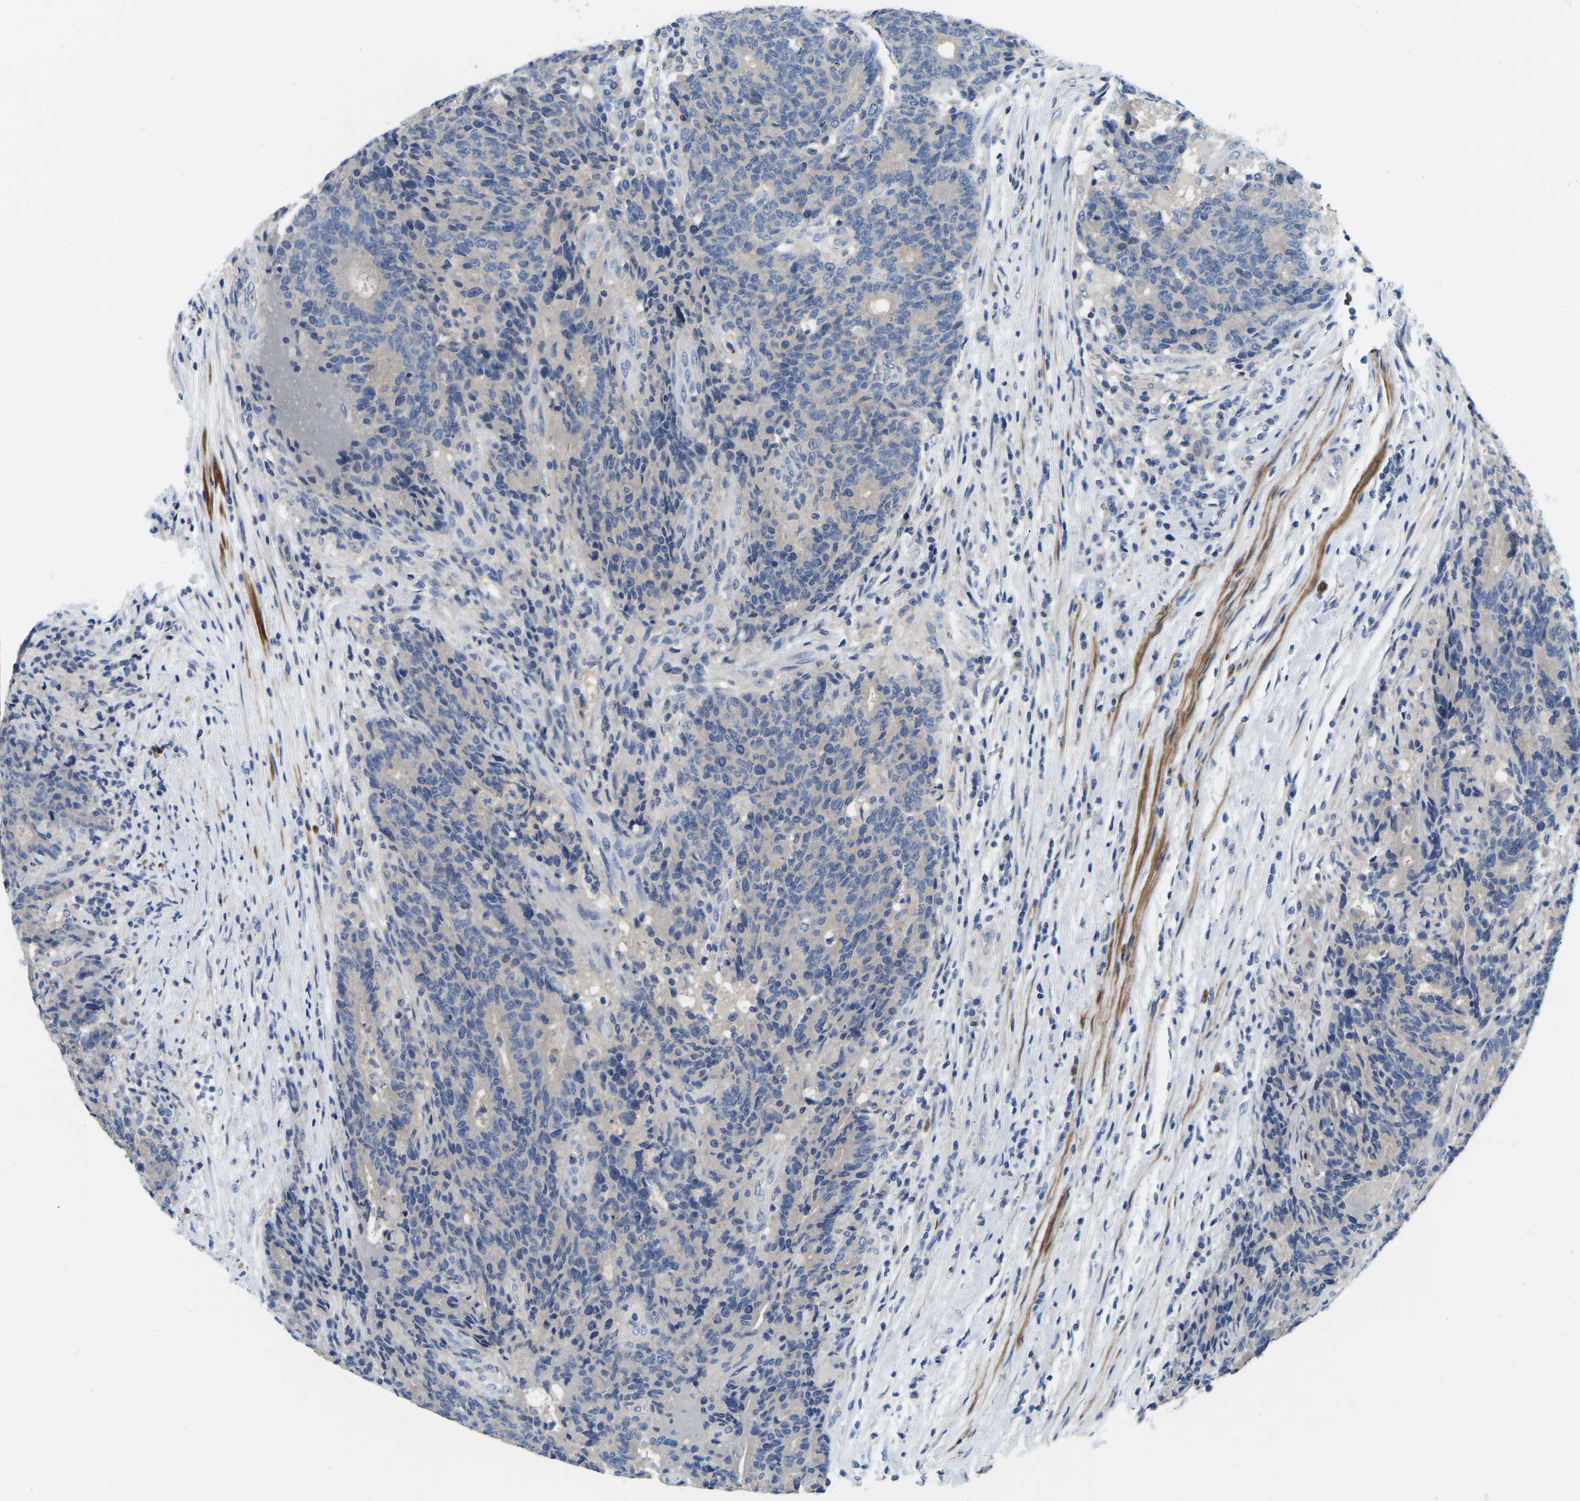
{"staining": {"intensity": "negative", "quantity": "none", "location": "none"}, "tissue": "colorectal cancer", "cell_type": "Tumor cells", "image_type": "cancer", "snomed": [{"axis": "morphology", "description": "Normal tissue, NOS"}, {"axis": "morphology", "description": "Adenocarcinoma, NOS"}, {"axis": "topography", "description": "Colon"}], "caption": "Protein analysis of adenocarcinoma (colorectal) demonstrates no significant expression in tumor cells.", "gene": "RAB27B", "patient": {"sex": "female", "age": 75}}